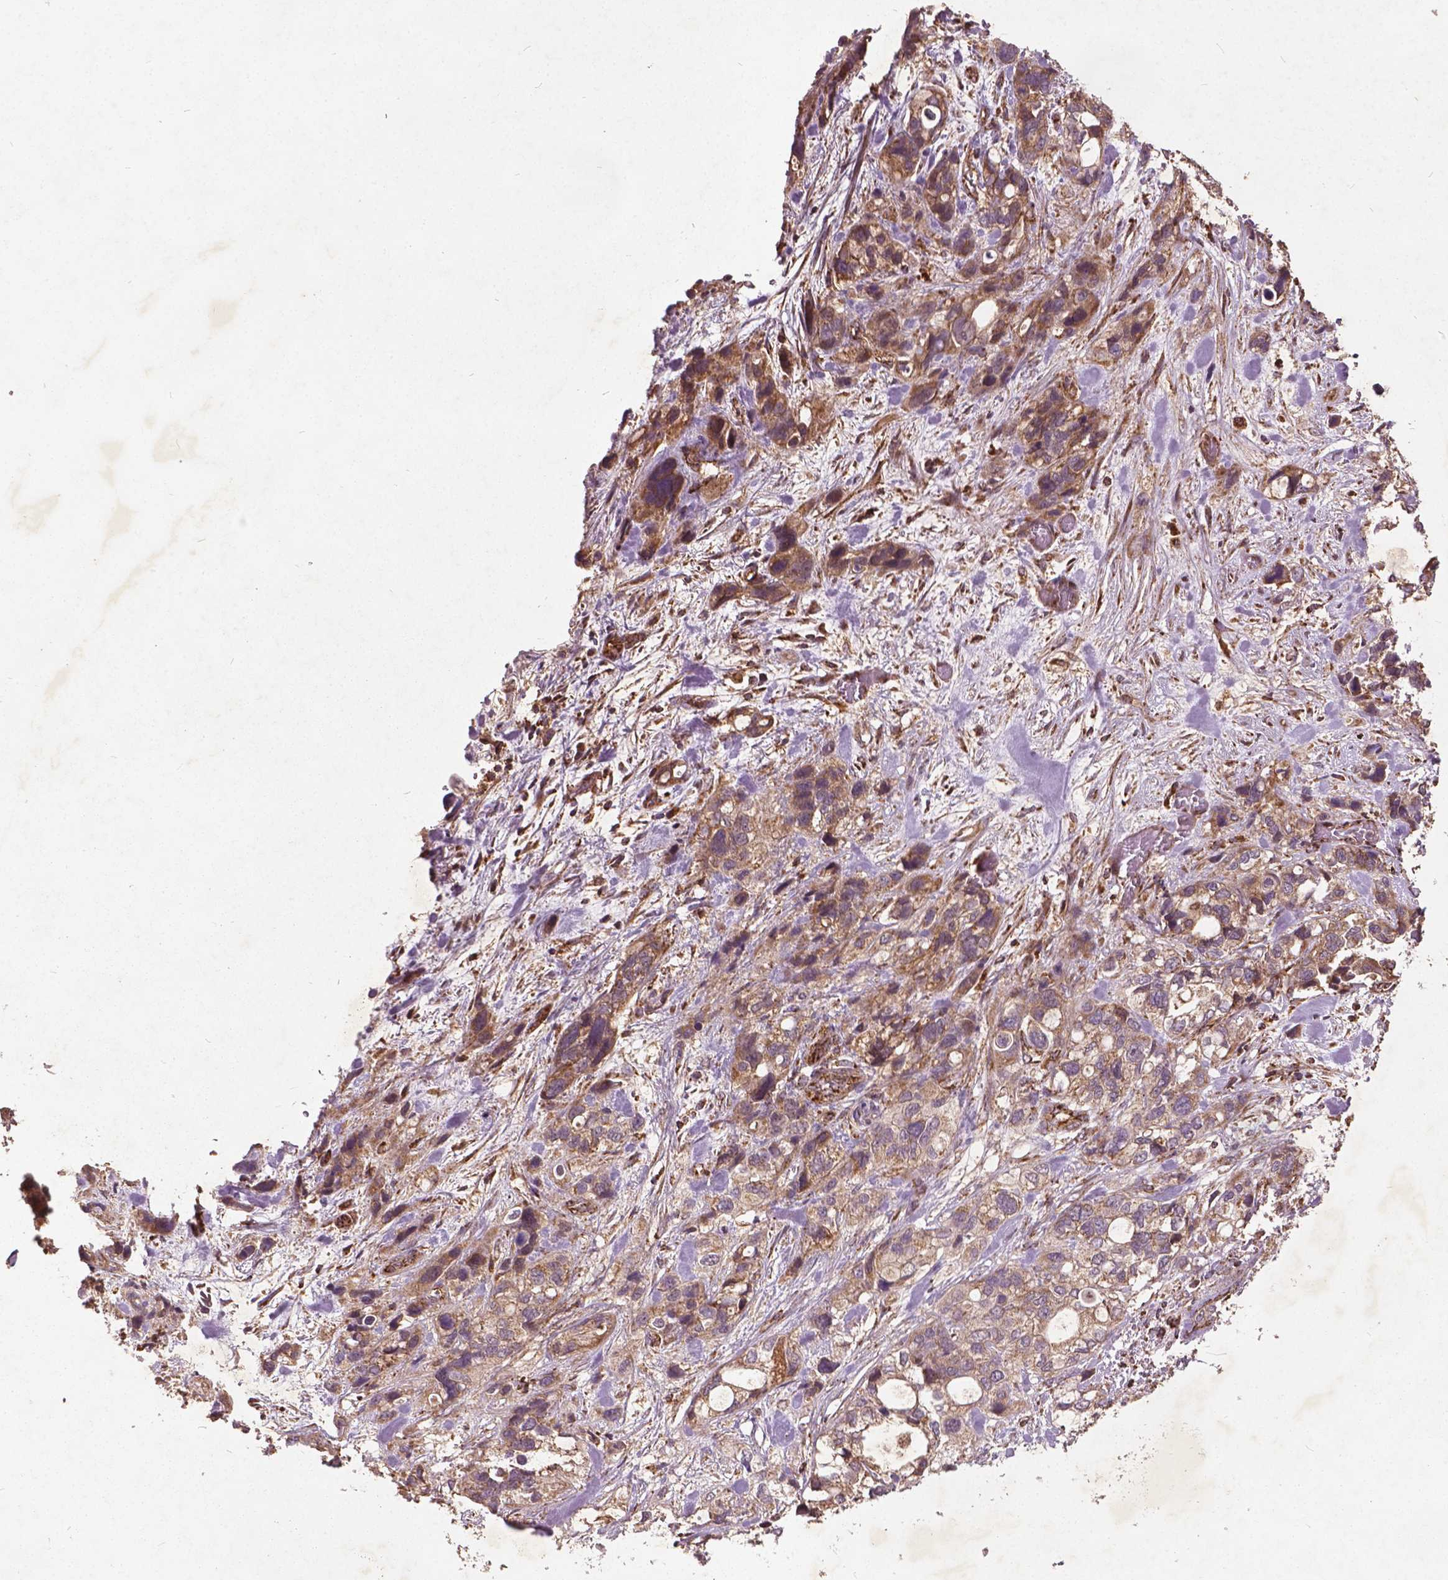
{"staining": {"intensity": "weak", "quantity": ">75%", "location": "cytoplasmic/membranous"}, "tissue": "stomach cancer", "cell_type": "Tumor cells", "image_type": "cancer", "snomed": [{"axis": "morphology", "description": "Adenocarcinoma, NOS"}, {"axis": "topography", "description": "Stomach, upper"}], "caption": "This is a micrograph of immunohistochemistry (IHC) staining of stomach adenocarcinoma, which shows weak staining in the cytoplasmic/membranous of tumor cells.", "gene": "UBXN2A", "patient": {"sex": "female", "age": 81}}